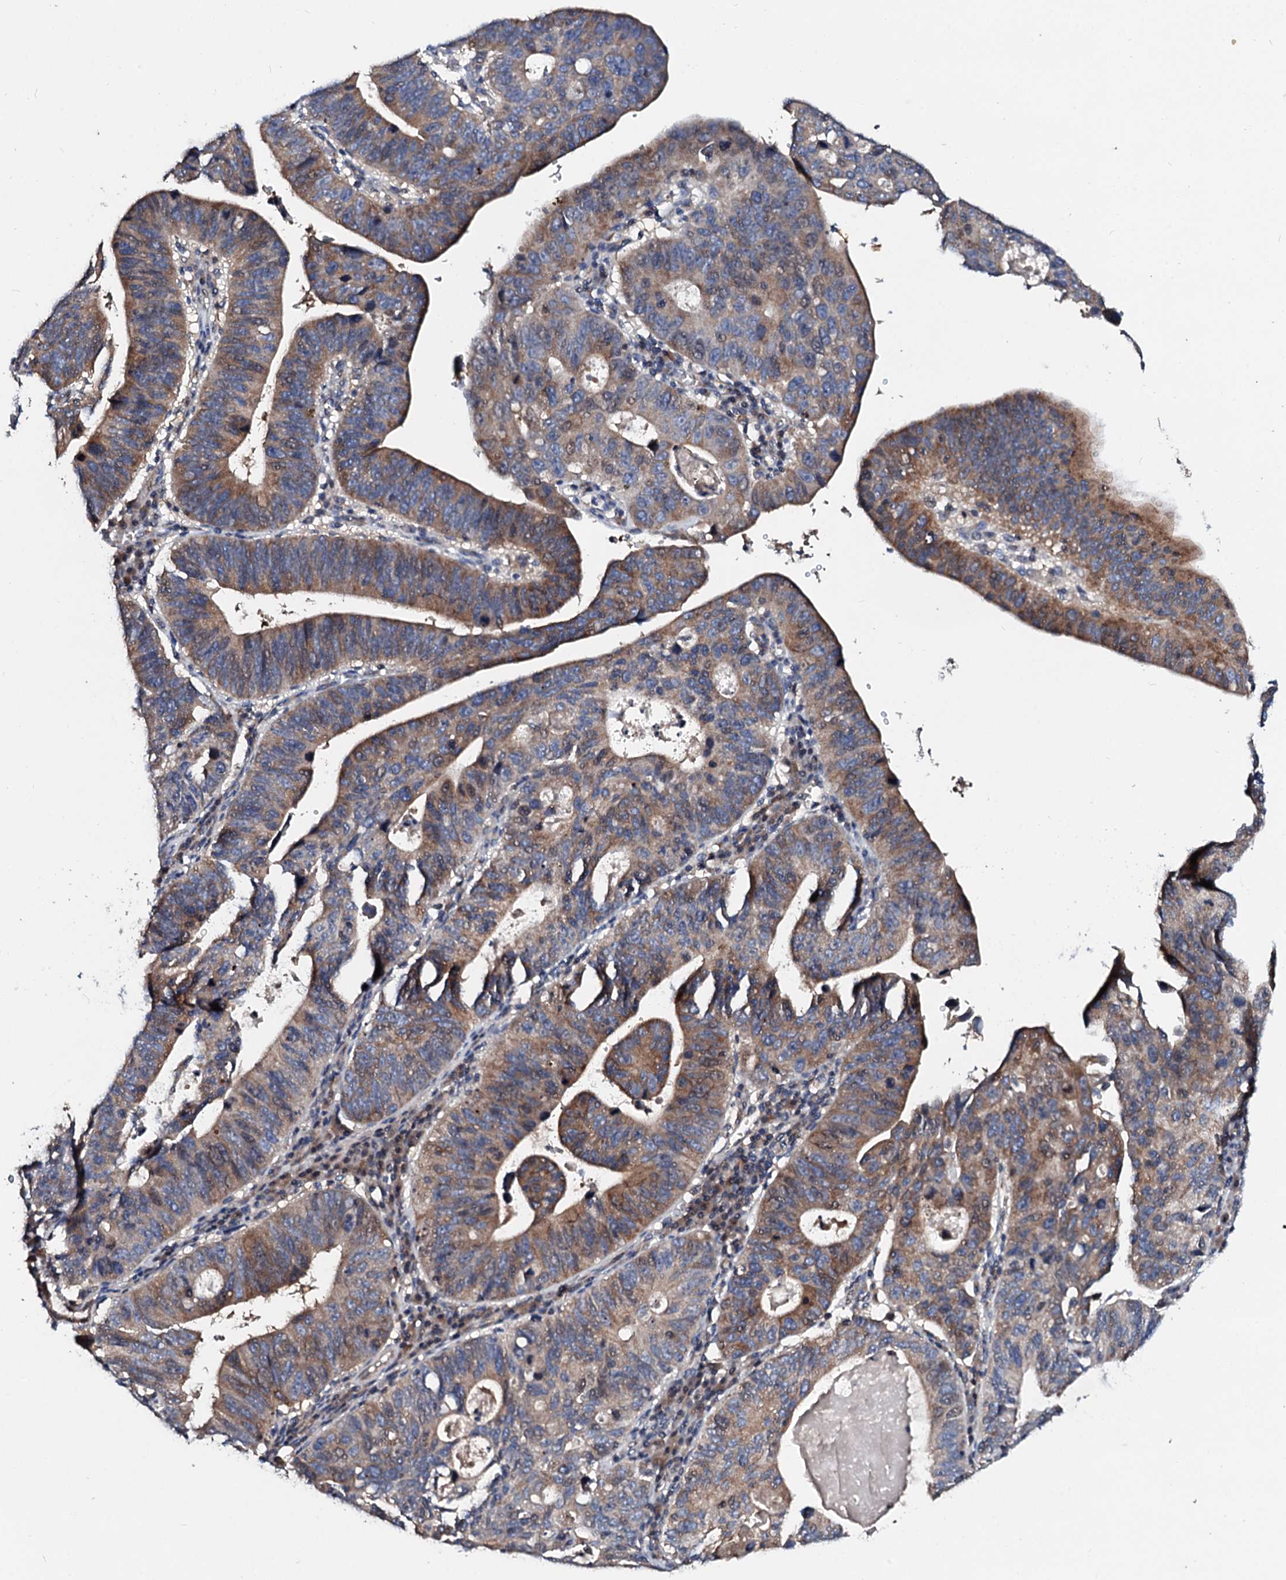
{"staining": {"intensity": "moderate", "quantity": "25%-75%", "location": "cytoplasmic/membranous"}, "tissue": "stomach cancer", "cell_type": "Tumor cells", "image_type": "cancer", "snomed": [{"axis": "morphology", "description": "Adenocarcinoma, NOS"}, {"axis": "topography", "description": "Stomach"}], "caption": "Immunohistochemical staining of stomach cancer (adenocarcinoma) reveals moderate cytoplasmic/membranous protein expression in approximately 25%-75% of tumor cells.", "gene": "FIBIN", "patient": {"sex": "male", "age": 59}}